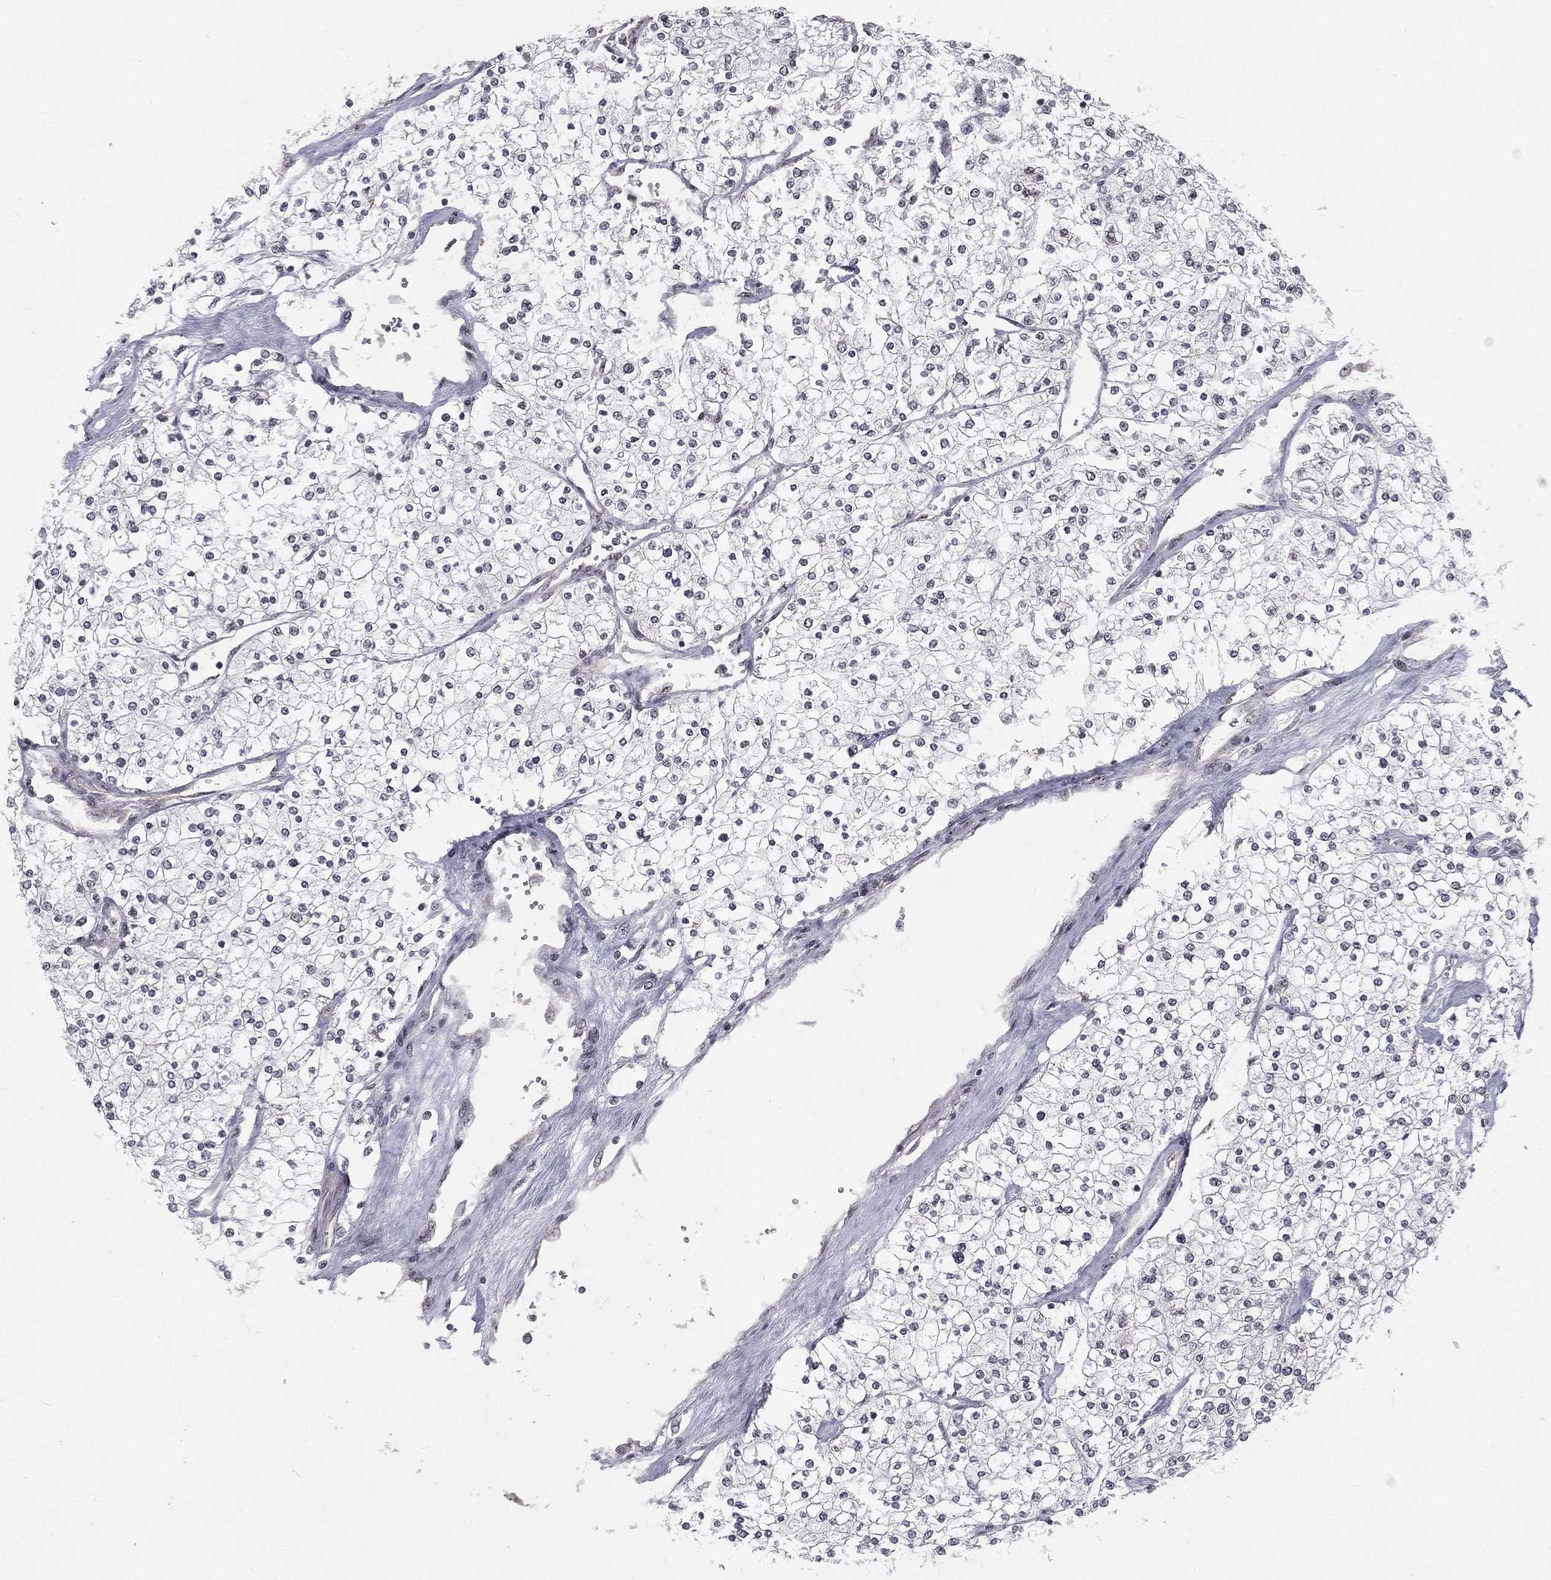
{"staining": {"intensity": "negative", "quantity": "none", "location": "none"}, "tissue": "renal cancer", "cell_type": "Tumor cells", "image_type": "cancer", "snomed": [{"axis": "morphology", "description": "Adenocarcinoma, NOS"}, {"axis": "topography", "description": "Kidney"}], "caption": "A histopathology image of human renal cancer is negative for staining in tumor cells. (Stains: DAB immunohistochemistry with hematoxylin counter stain, Microscopy: brightfield microscopy at high magnification).", "gene": "MORC2", "patient": {"sex": "male", "age": 80}}